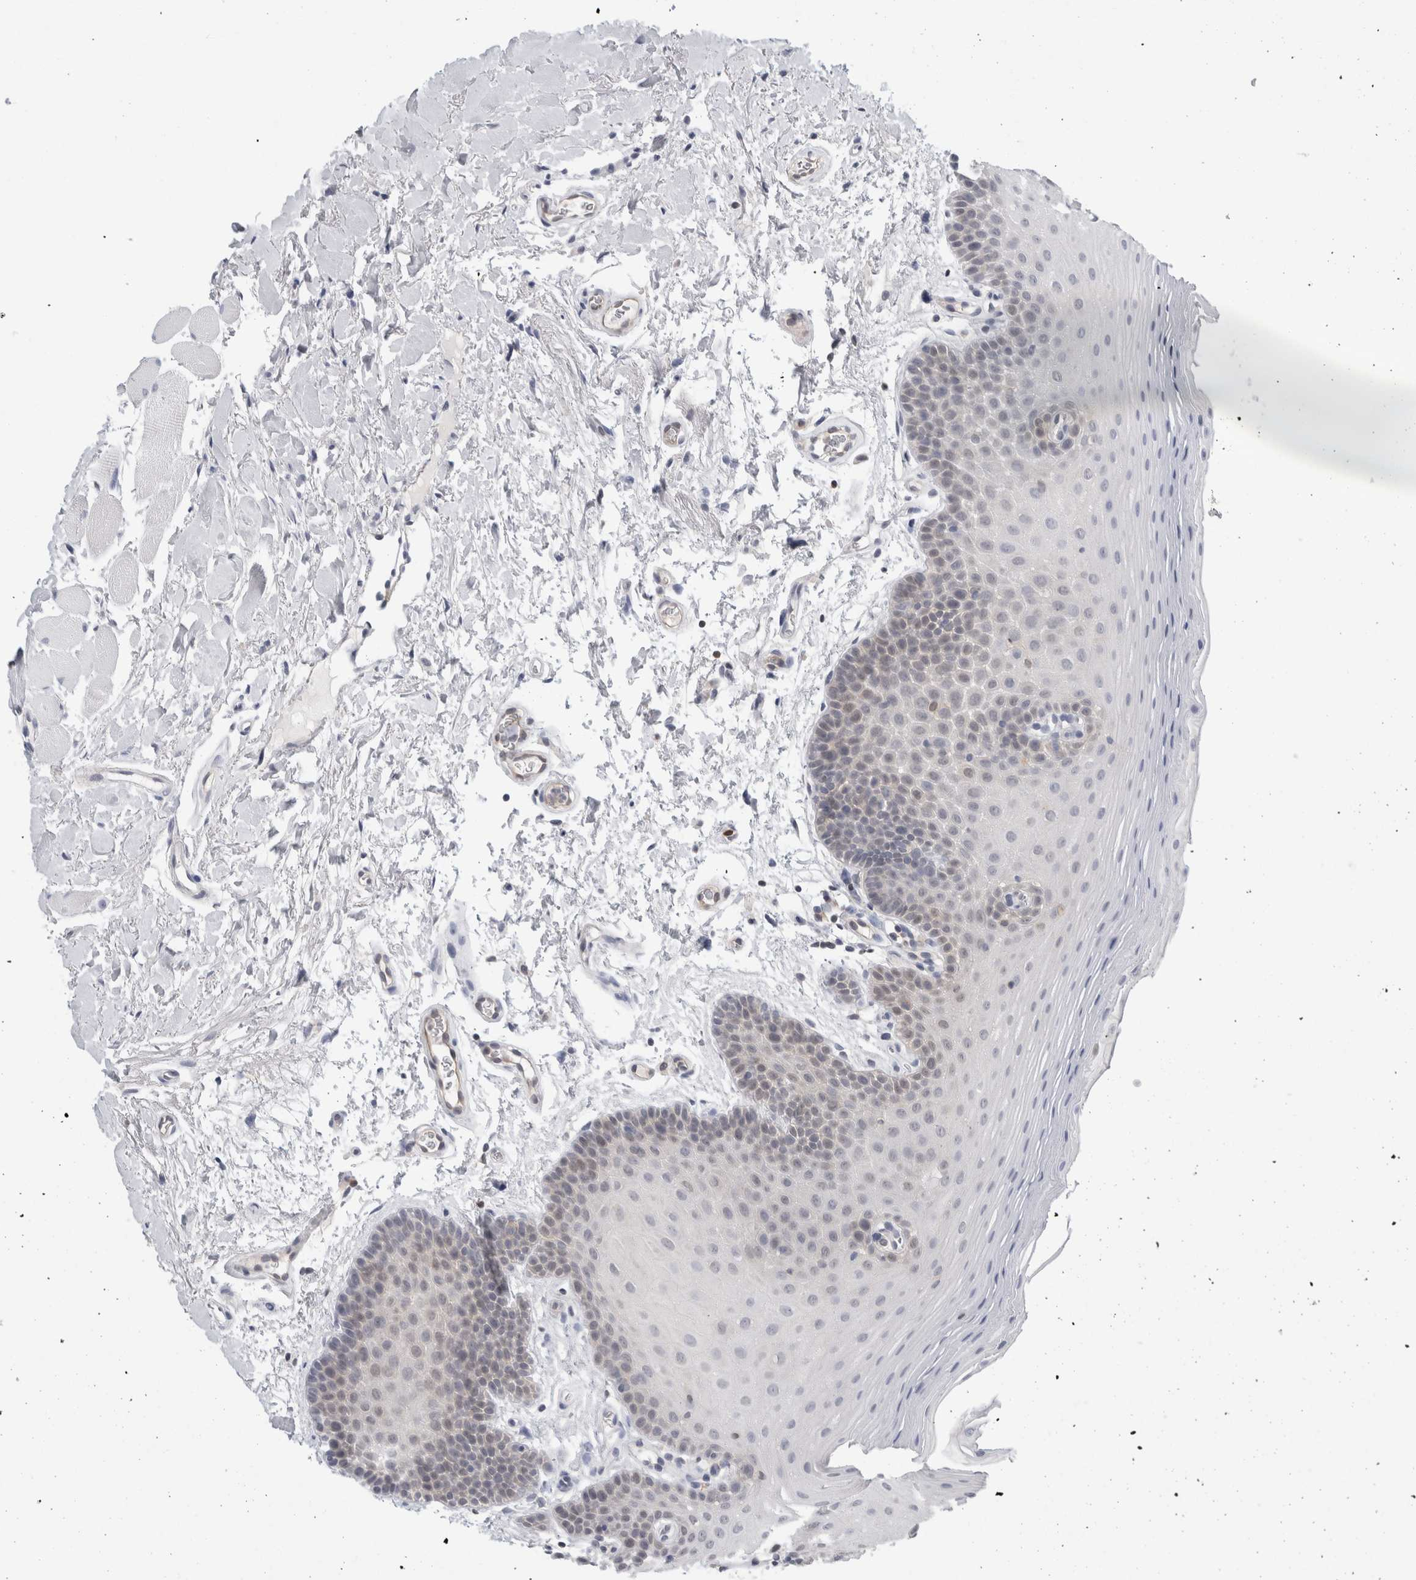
{"staining": {"intensity": "weak", "quantity": "<25%", "location": "cytoplasmic/membranous"}, "tissue": "oral mucosa", "cell_type": "Squamous epithelial cells", "image_type": "normal", "snomed": [{"axis": "morphology", "description": "Normal tissue, NOS"}, {"axis": "topography", "description": "Oral tissue"}], "caption": "Immunohistochemistry of normal human oral mucosa displays no staining in squamous epithelial cells. (Immunohistochemistry, brightfield microscopy, high magnification).", "gene": "CASP6", "patient": {"sex": "male", "age": 62}}